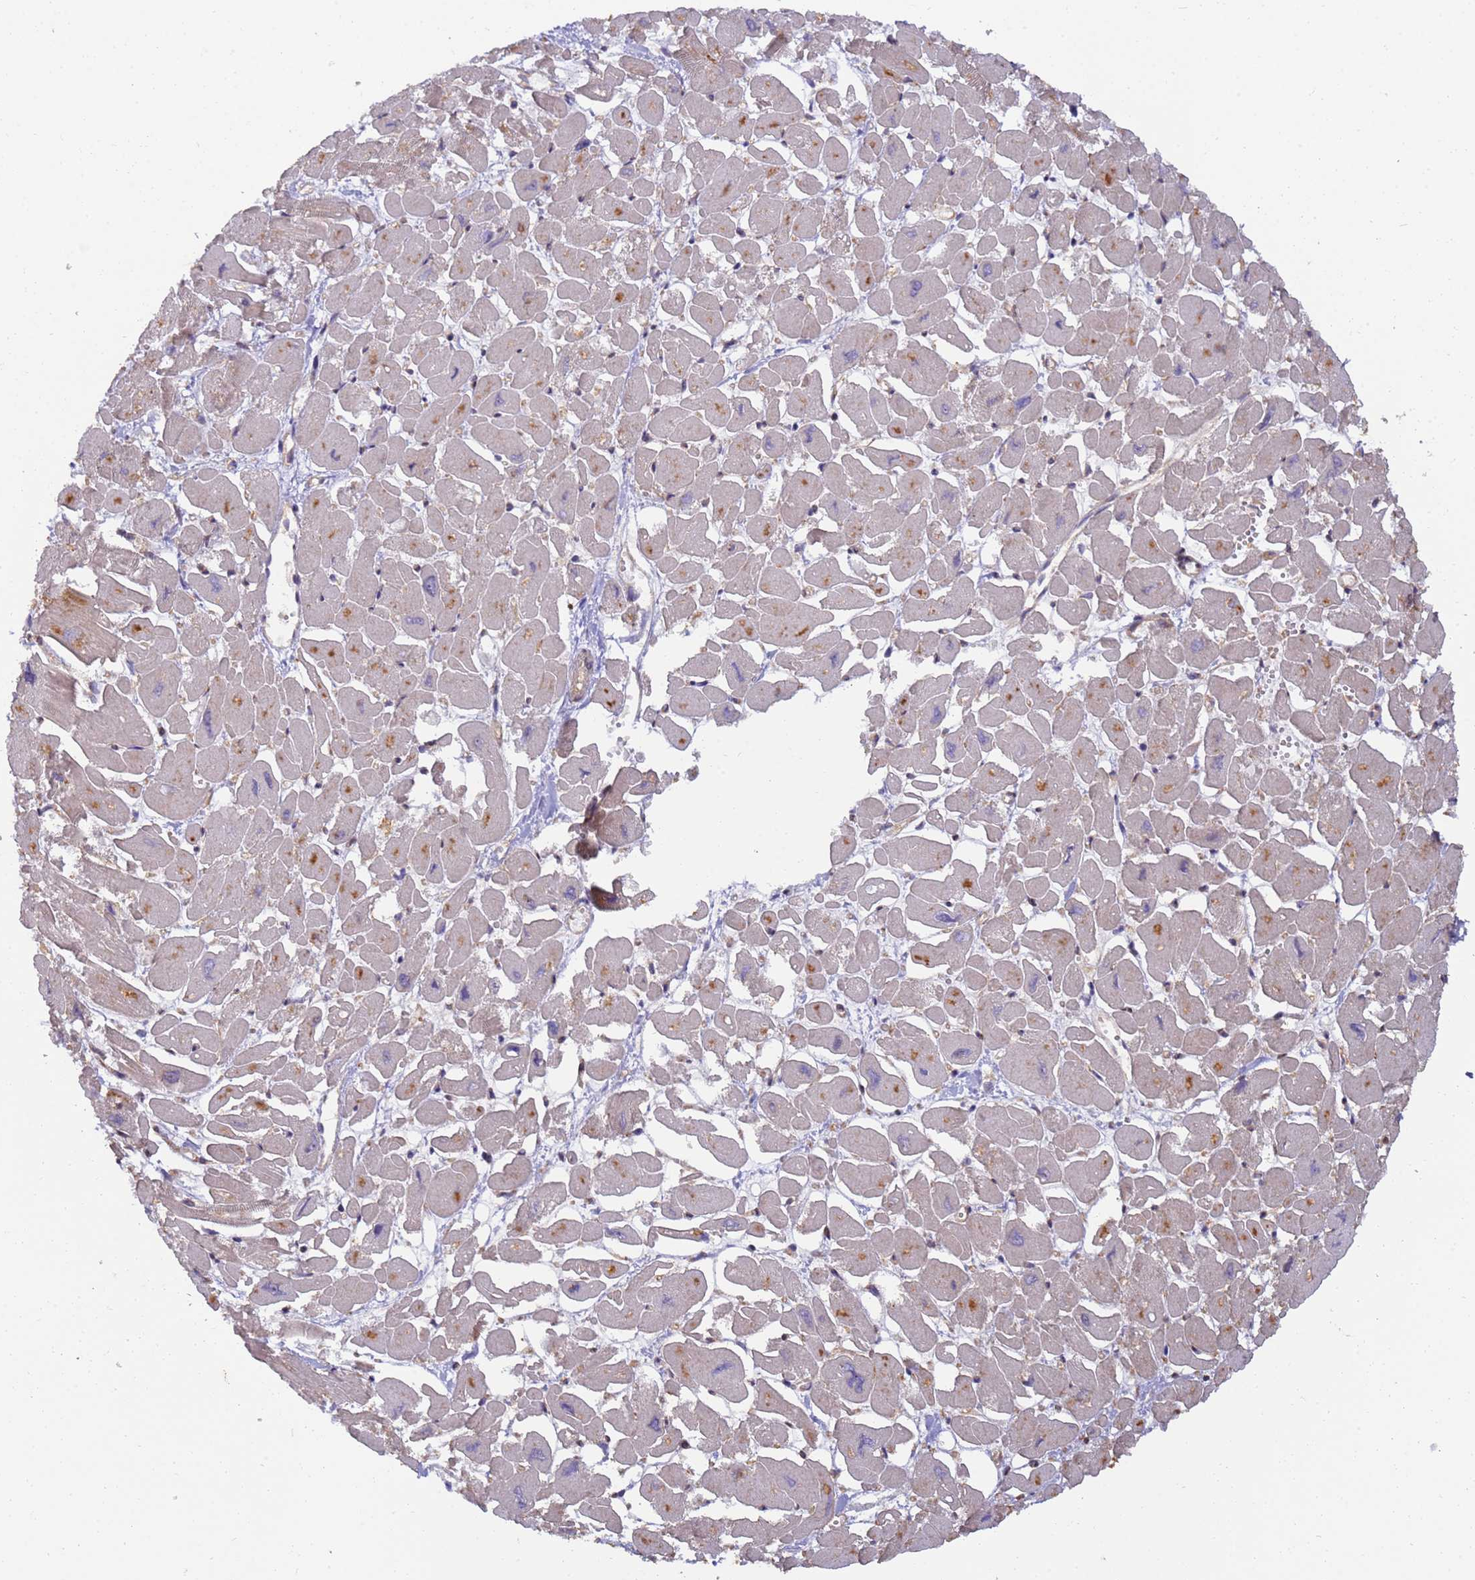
{"staining": {"intensity": "moderate", "quantity": "<25%", "location": "cytoplasmic/membranous"}, "tissue": "heart muscle", "cell_type": "Cardiomyocytes", "image_type": "normal", "snomed": [{"axis": "morphology", "description": "Normal tissue, NOS"}, {"axis": "topography", "description": "Heart"}], "caption": "DAB immunohistochemical staining of unremarkable human heart muscle exhibits moderate cytoplasmic/membranous protein positivity in about <25% of cardiomyocytes.", "gene": "RAPGEF3", "patient": {"sex": "male", "age": 54}}